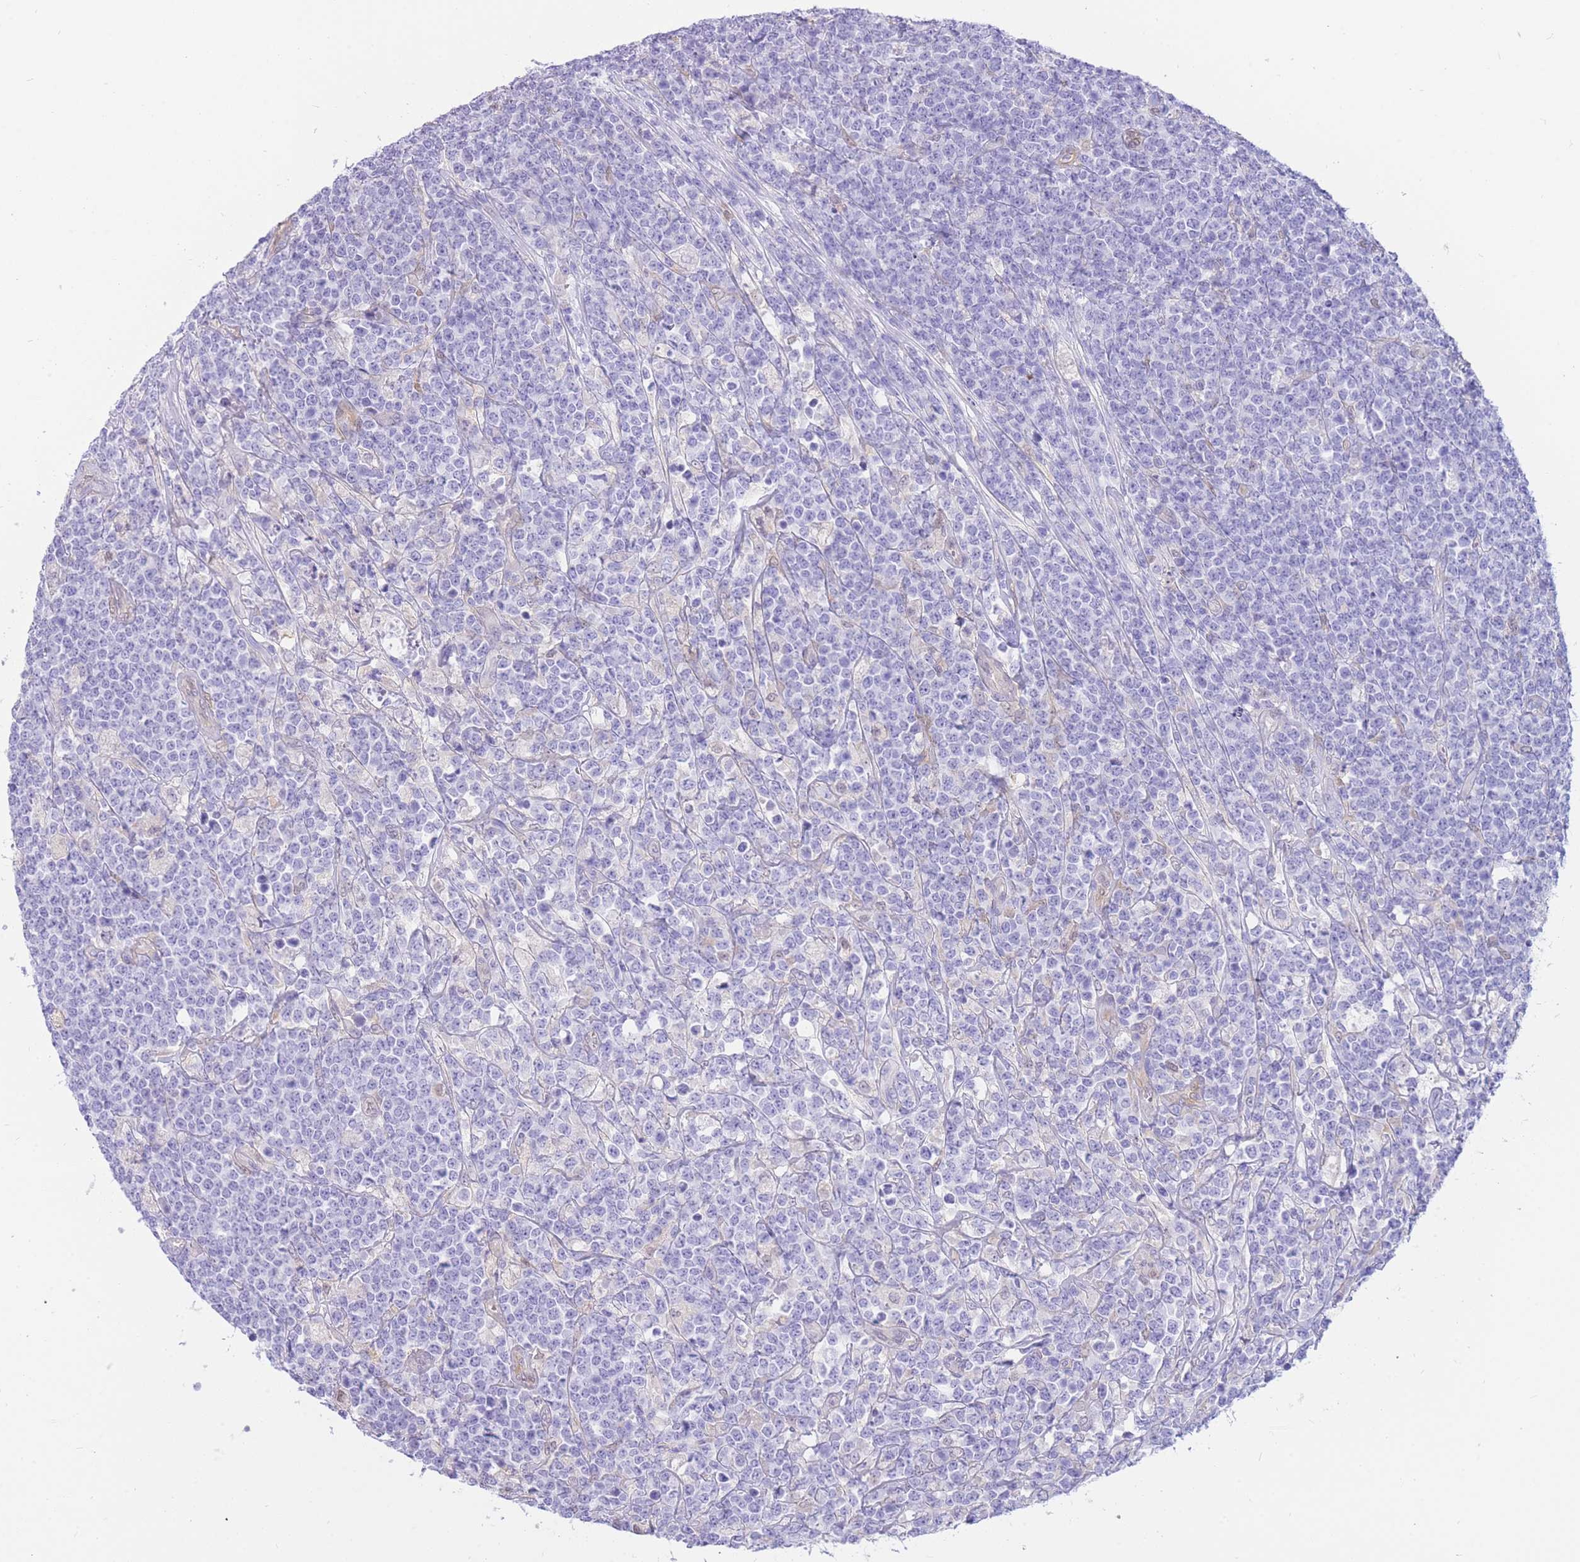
{"staining": {"intensity": "negative", "quantity": "none", "location": "none"}, "tissue": "lymphoma", "cell_type": "Tumor cells", "image_type": "cancer", "snomed": [{"axis": "morphology", "description": "Malignant lymphoma, non-Hodgkin's type, High grade"}, {"axis": "topography", "description": "Small intestine"}], "caption": "Image shows no protein expression in tumor cells of lymphoma tissue.", "gene": "SULT1A1", "patient": {"sex": "male", "age": 8}}